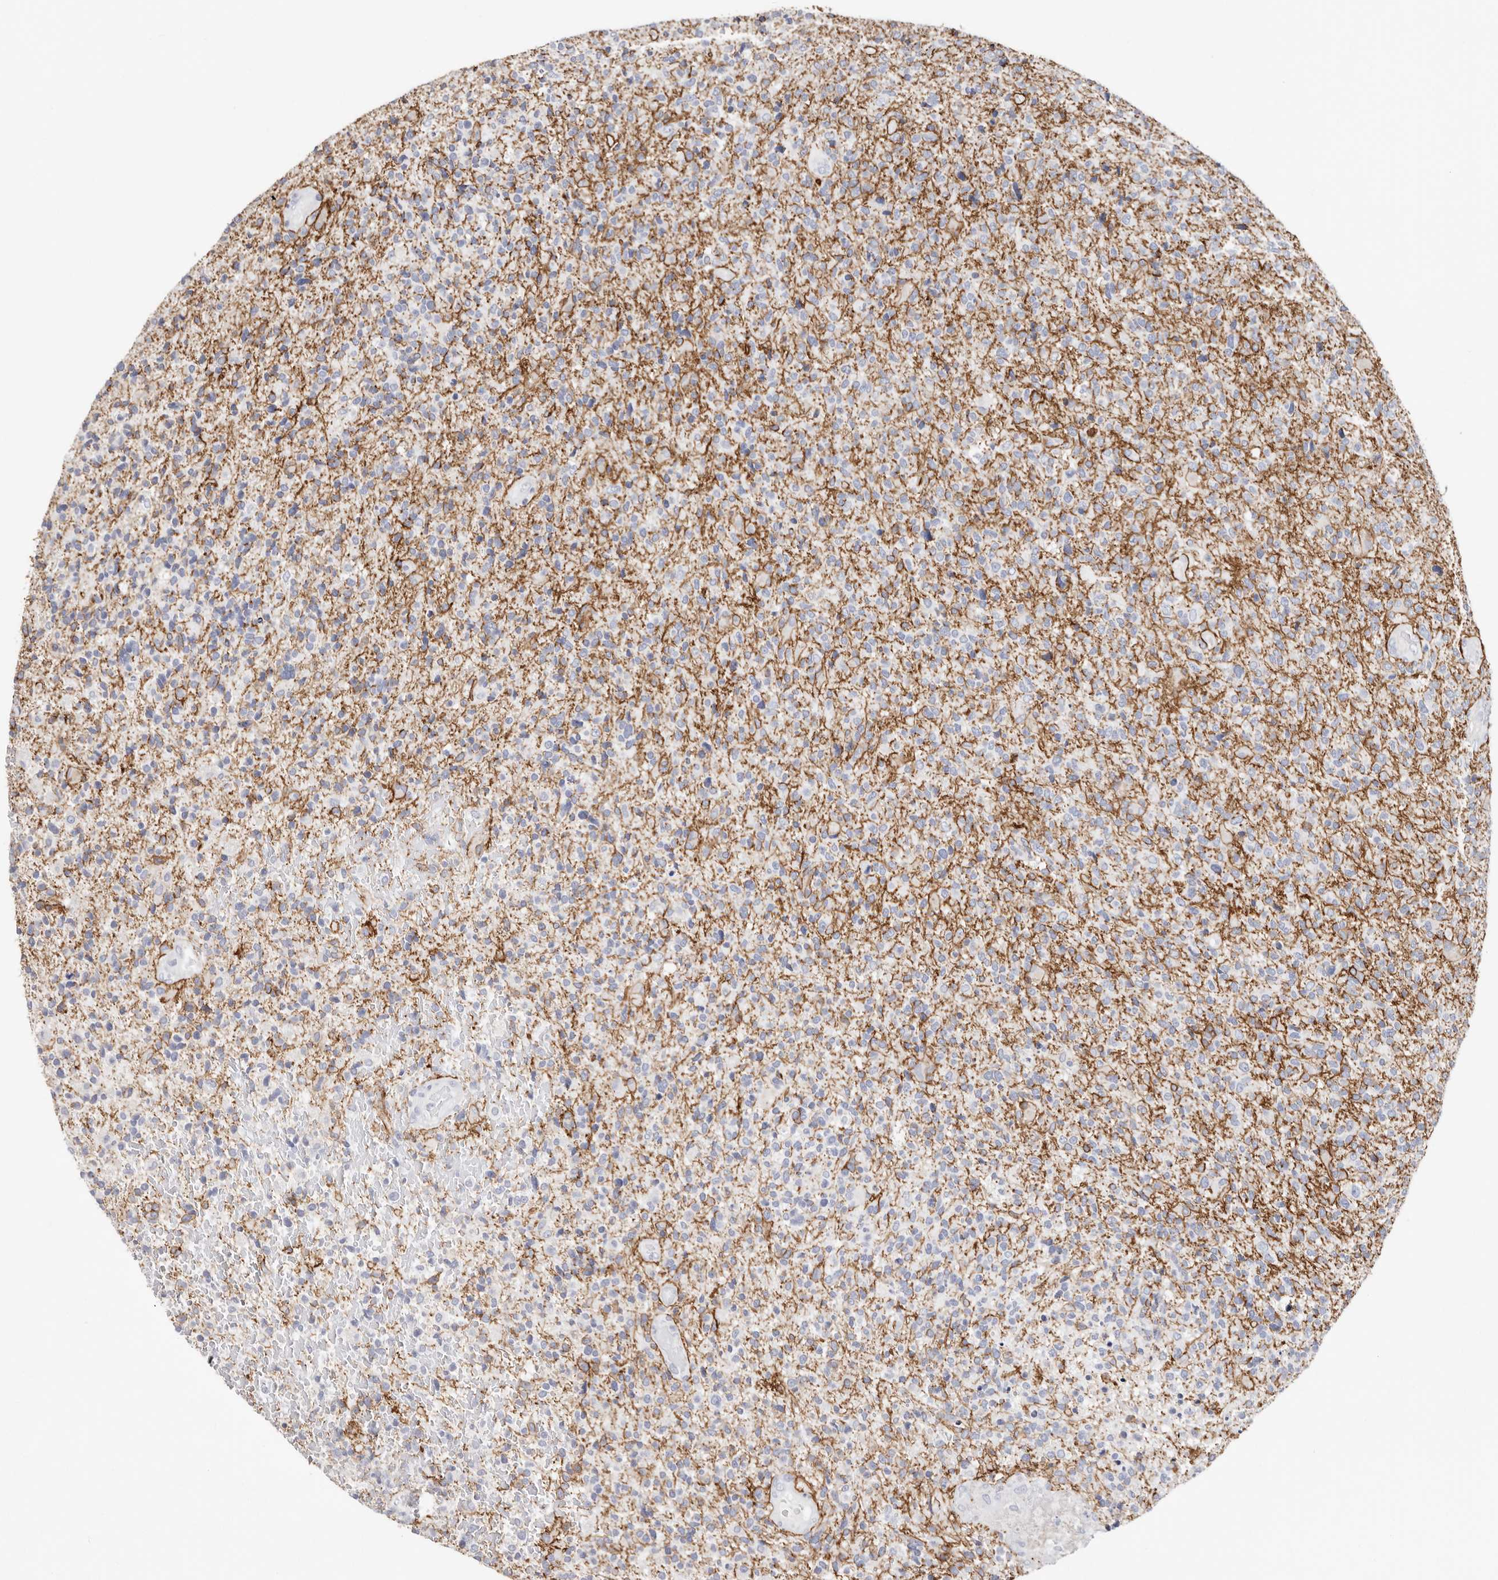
{"staining": {"intensity": "negative", "quantity": "none", "location": "none"}, "tissue": "glioma", "cell_type": "Tumor cells", "image_type": "cancer", "snomed": [{"axis": "morphology", "description": "Glioma, malignant, High grade"}, {"axis": "topography", "description": "Brain"}], "caption": "A photomicrograph of human malignant glioma (high-grade) is negative for staining in tumor cells.", "gene": "PKDCC", "patient": {"sex": "male", "age": 72}}